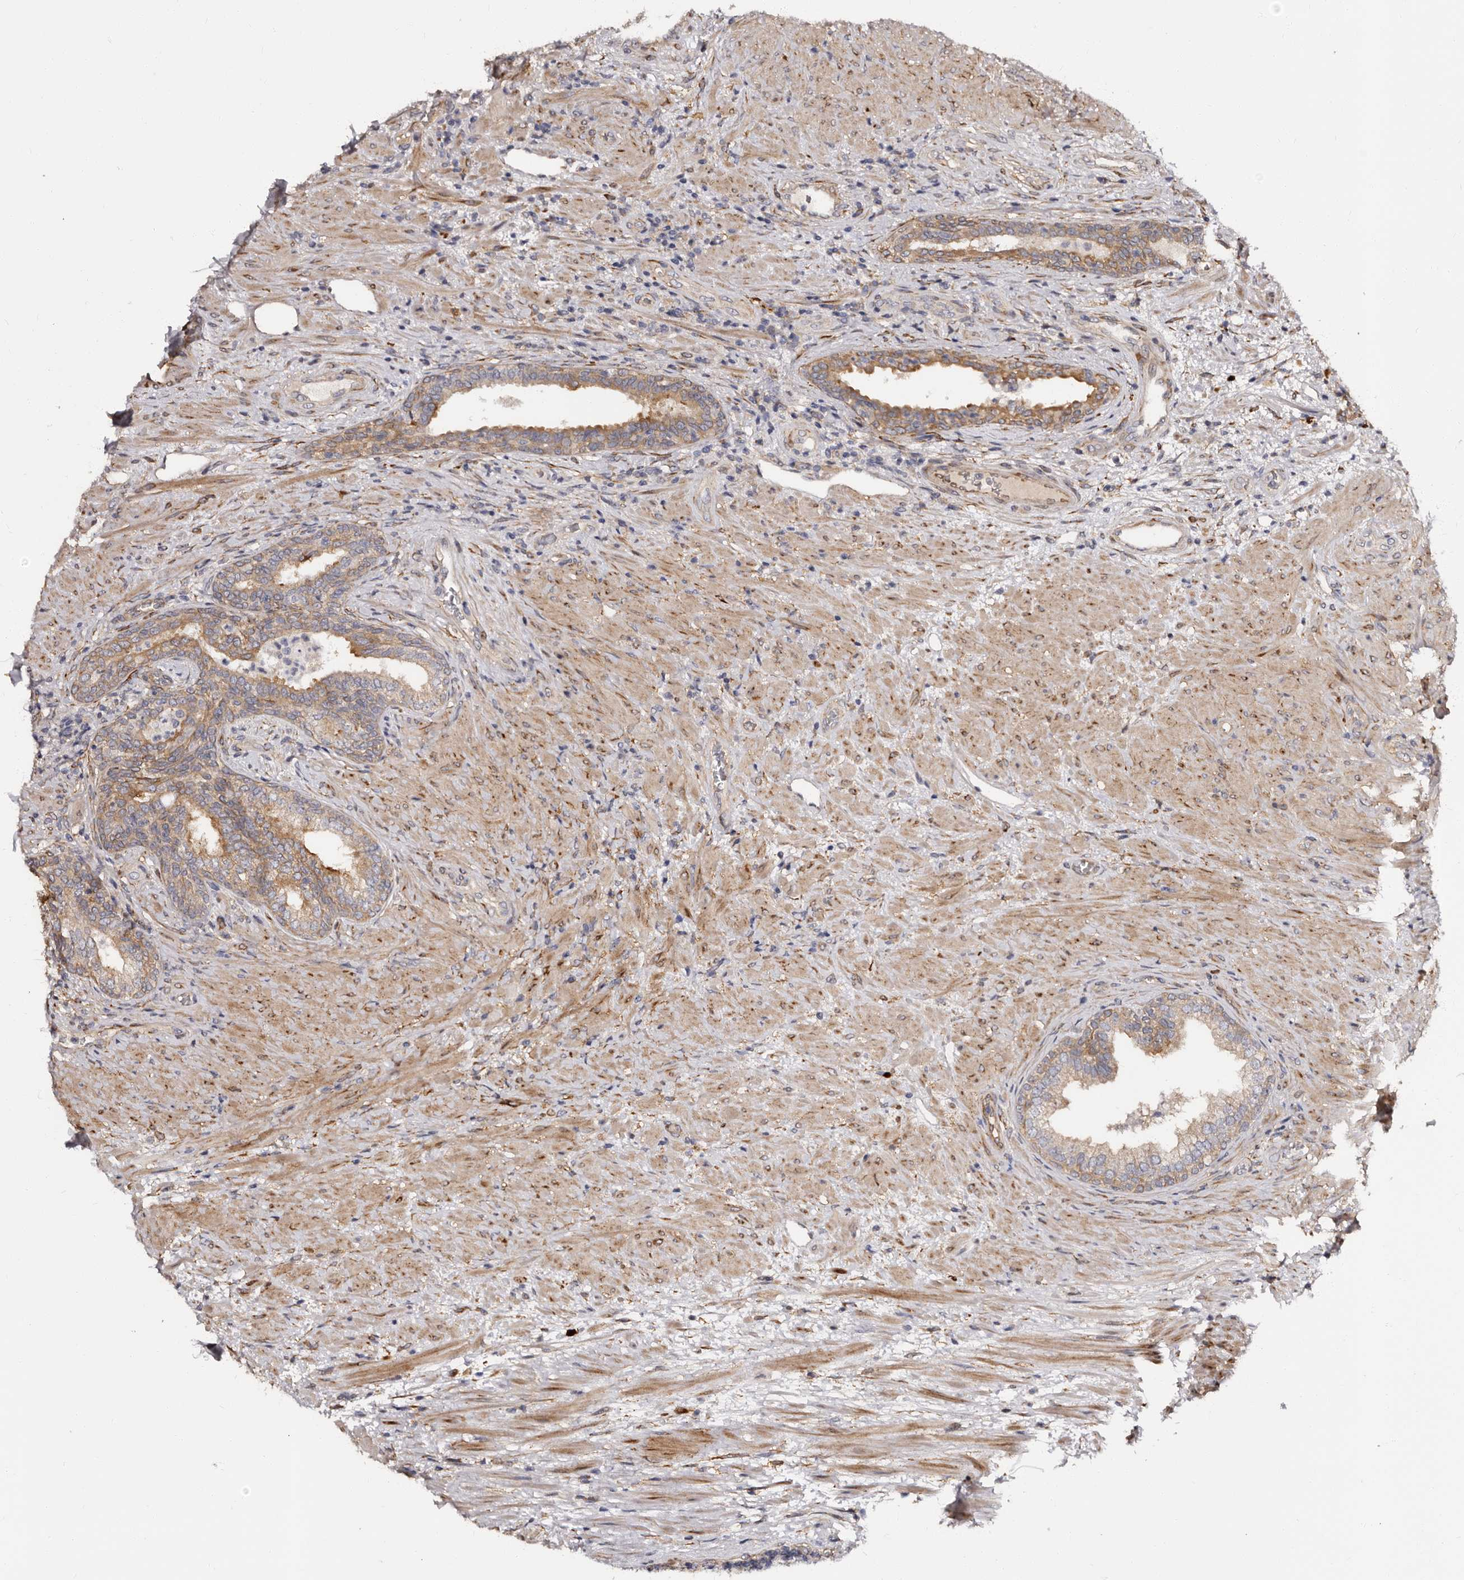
{"staining": {"intensity": "moderate", "quantity": "25%-75%", "location": "cytoplasmic/membranous"}, "tissue": "prostate", "cell_type": "Glandular cells", "image_type": "normal", "snomed": [{"axis": "morphology", "description": "Normal tissue, NOS"}, {"axis": "topography", "description": "Prostate"}], "caption": "Glandular cells exhibit medium levels of moderate cytoplasmic/membranous expression in about 25%-75% of cells in benign prostate. Nuclei are stained in blue.", "gene": "TBC1D22B", "patient": {"sex": "male", "age": 76}}